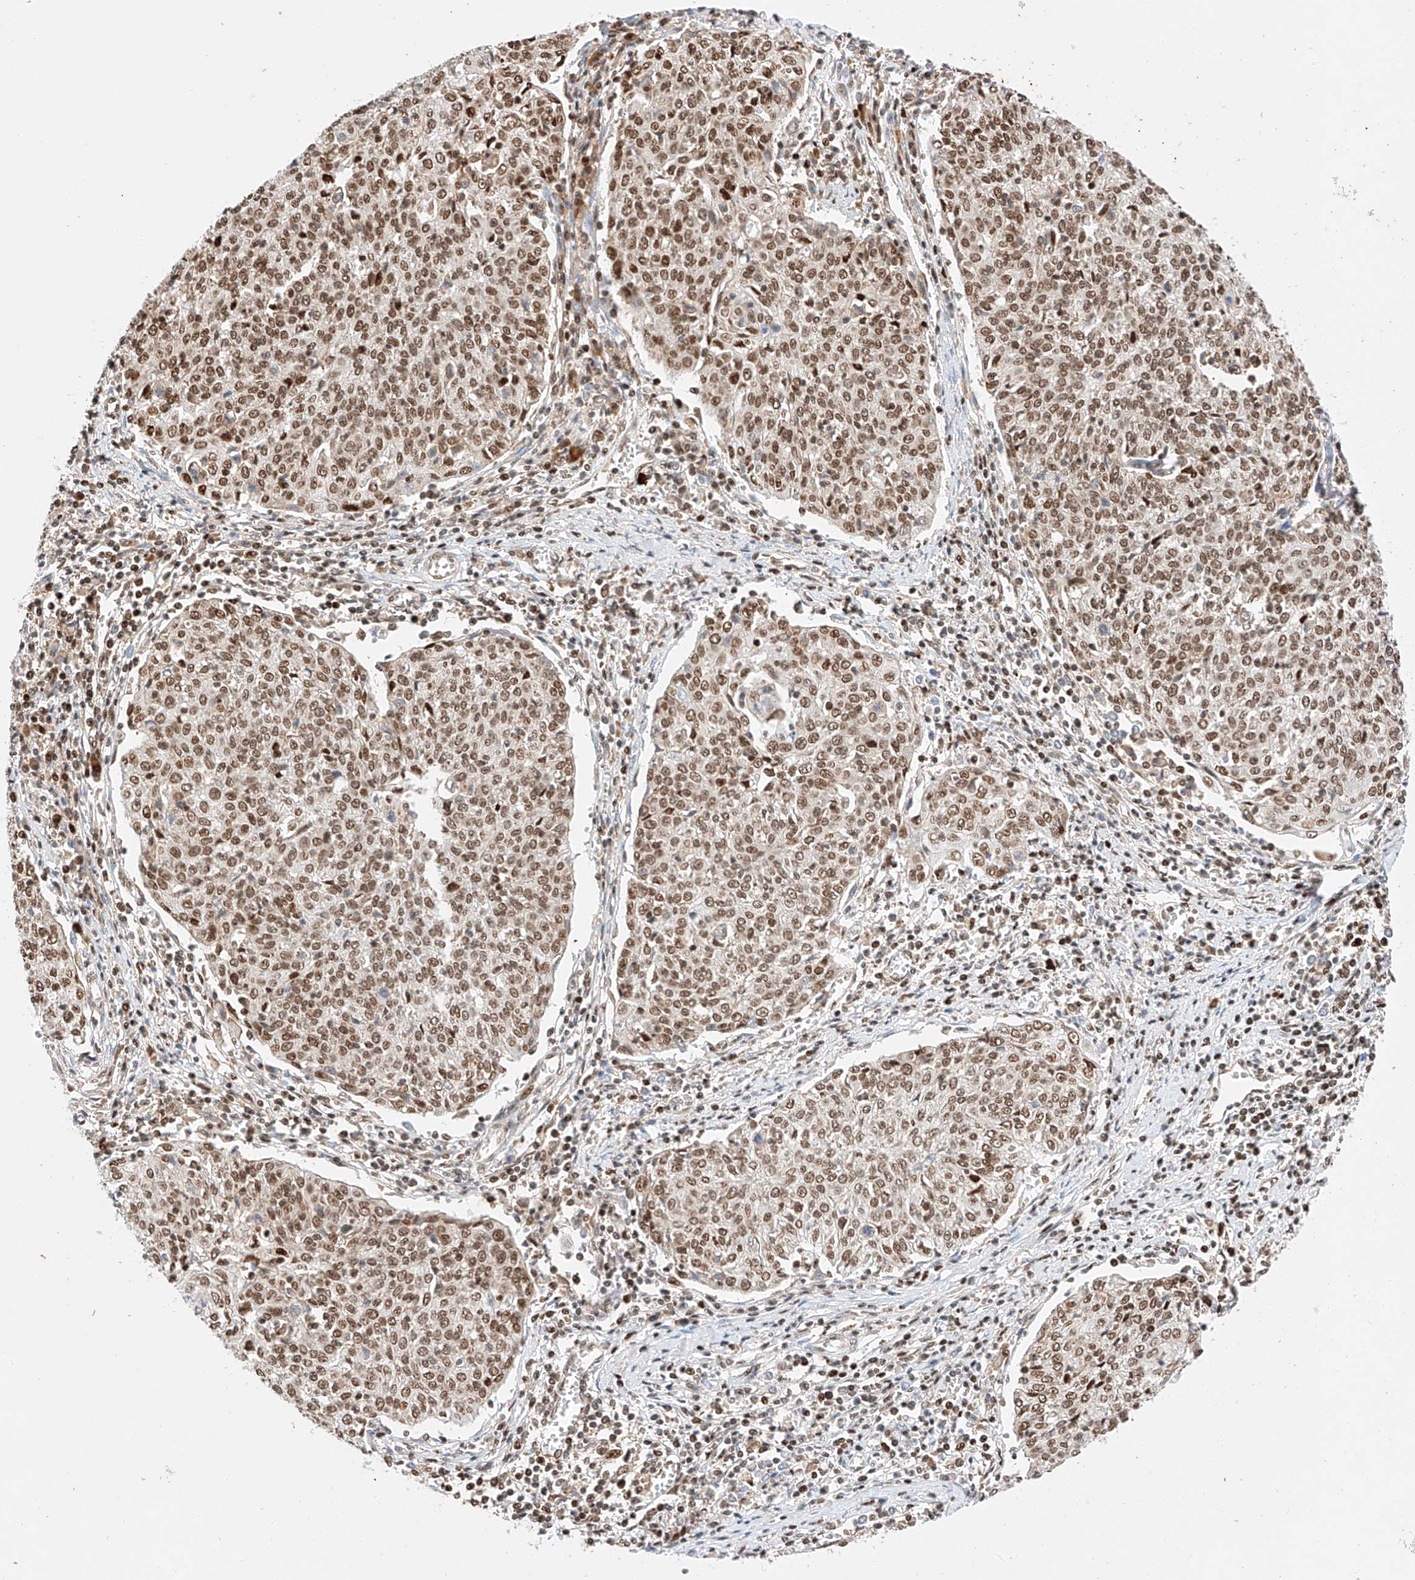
{"staining": {"intensity": "moderate", "quantity": ">75%", "location": "nuclear"}, "tissue": "cervical cancer", "cell_type": "Tumor cells", "image_type": "cancer", "snomed": [{"axis": "morphology", "description": "Squamous cell carcinoma, NOS"}, {"axis": "topography", "description": "Cervix"}], "caption": "Immunohistochemistry (IHC) histopathology image of human cervical cancer (squamous cell carcinoma) stained for a protein (brown), which exhibits medium levels of moderate nuclear positivity in approximately >75% of tumor cells.", "gene": "HDAC9", "patient": {"sex": "female", "age": 48}}